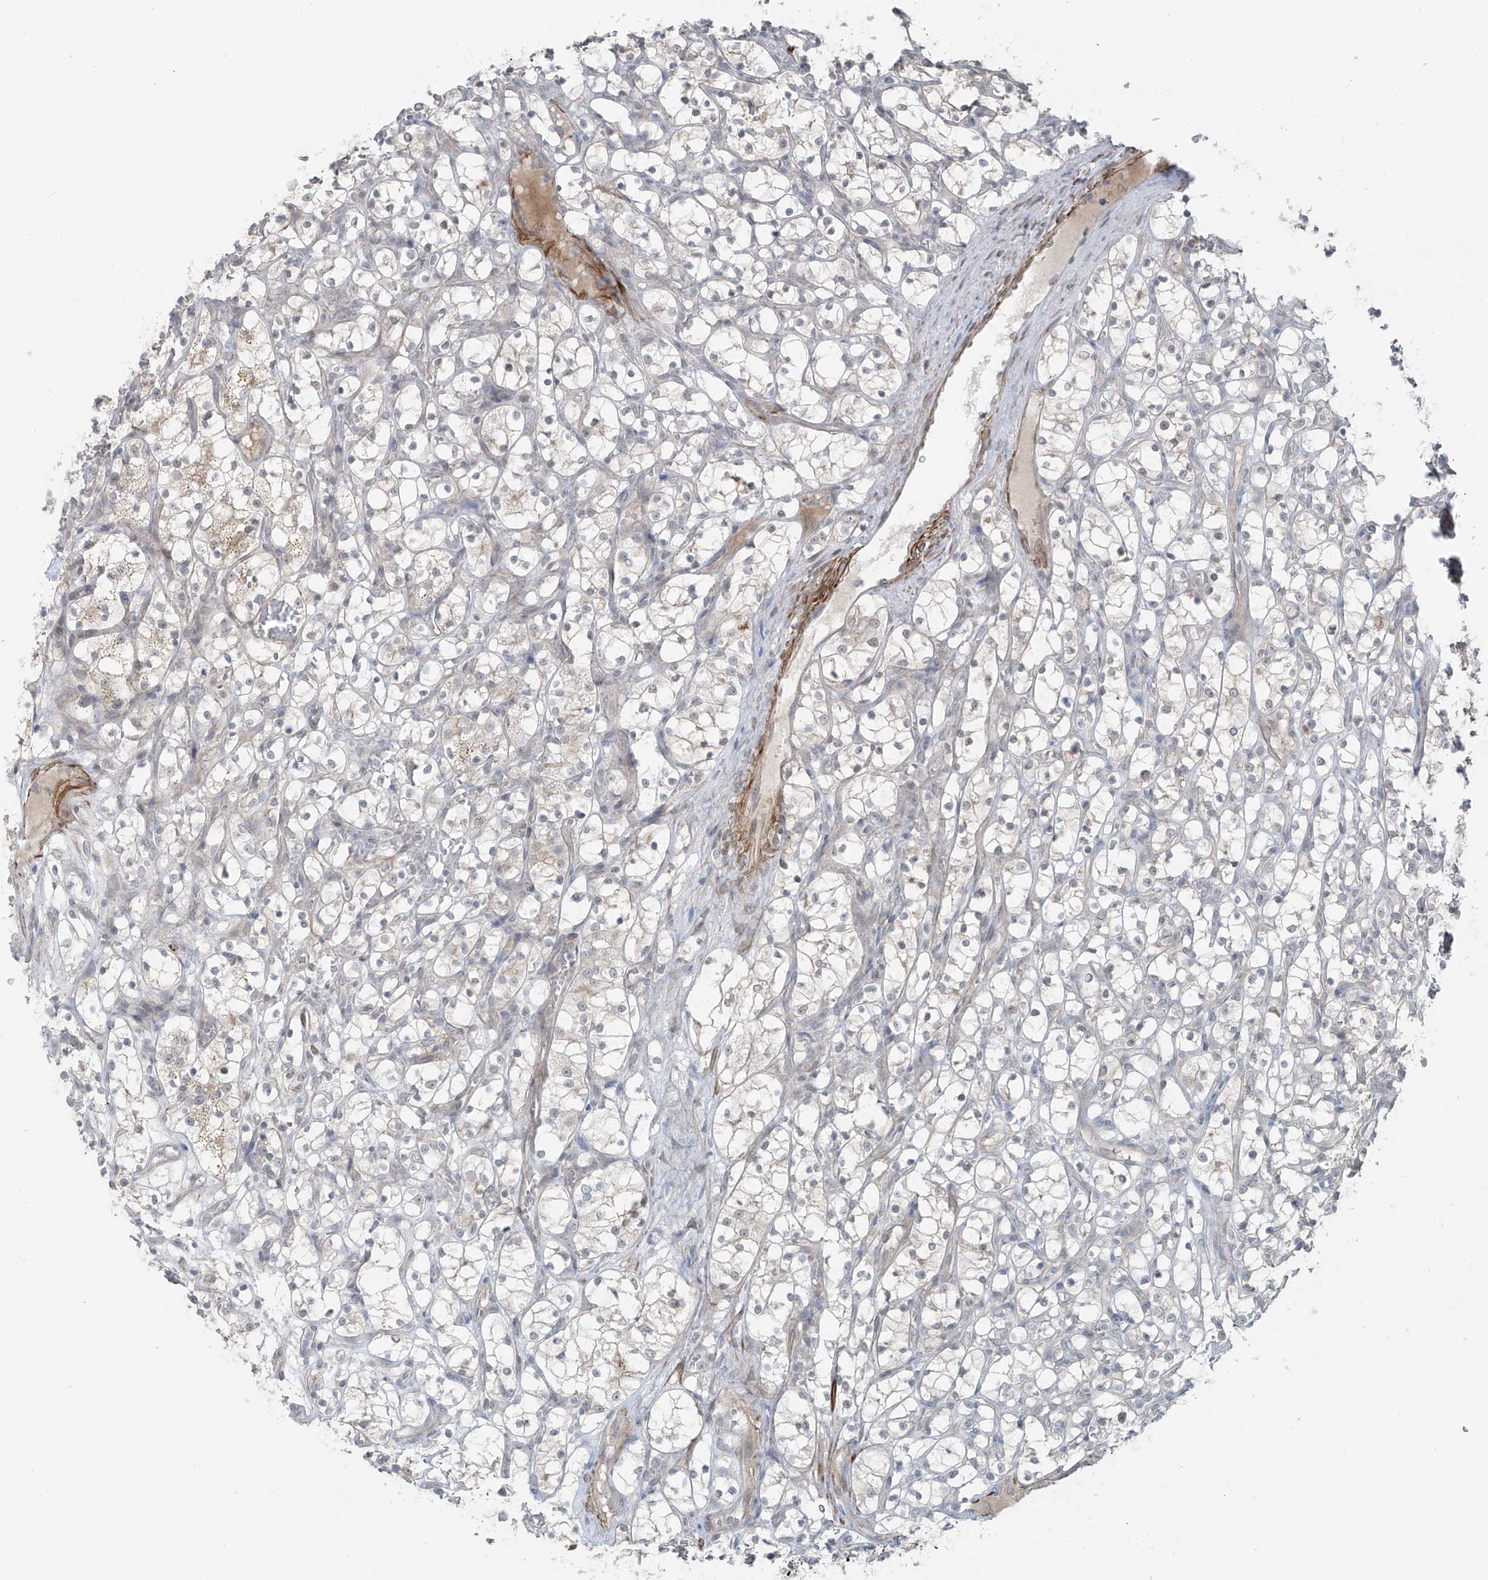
{"staining": {"intensity": "negative", "quantity": "none", "location": "none"}, "tissue": "renal cancer", "cell_type": "Tumor cells", "image_type": "cancer", "snomed": [{"axis": "morphology", "description": "Adenocarcinoma, NOS"}, {"axis": "topography", "description": "Kidney"}], "caption": "An image of adenocarcinoma (renal) stained for a protein shows no brown staining in tumor cells.", "gene": "RASGEF1A", "patient": {"sex": "female", "age": 69}}